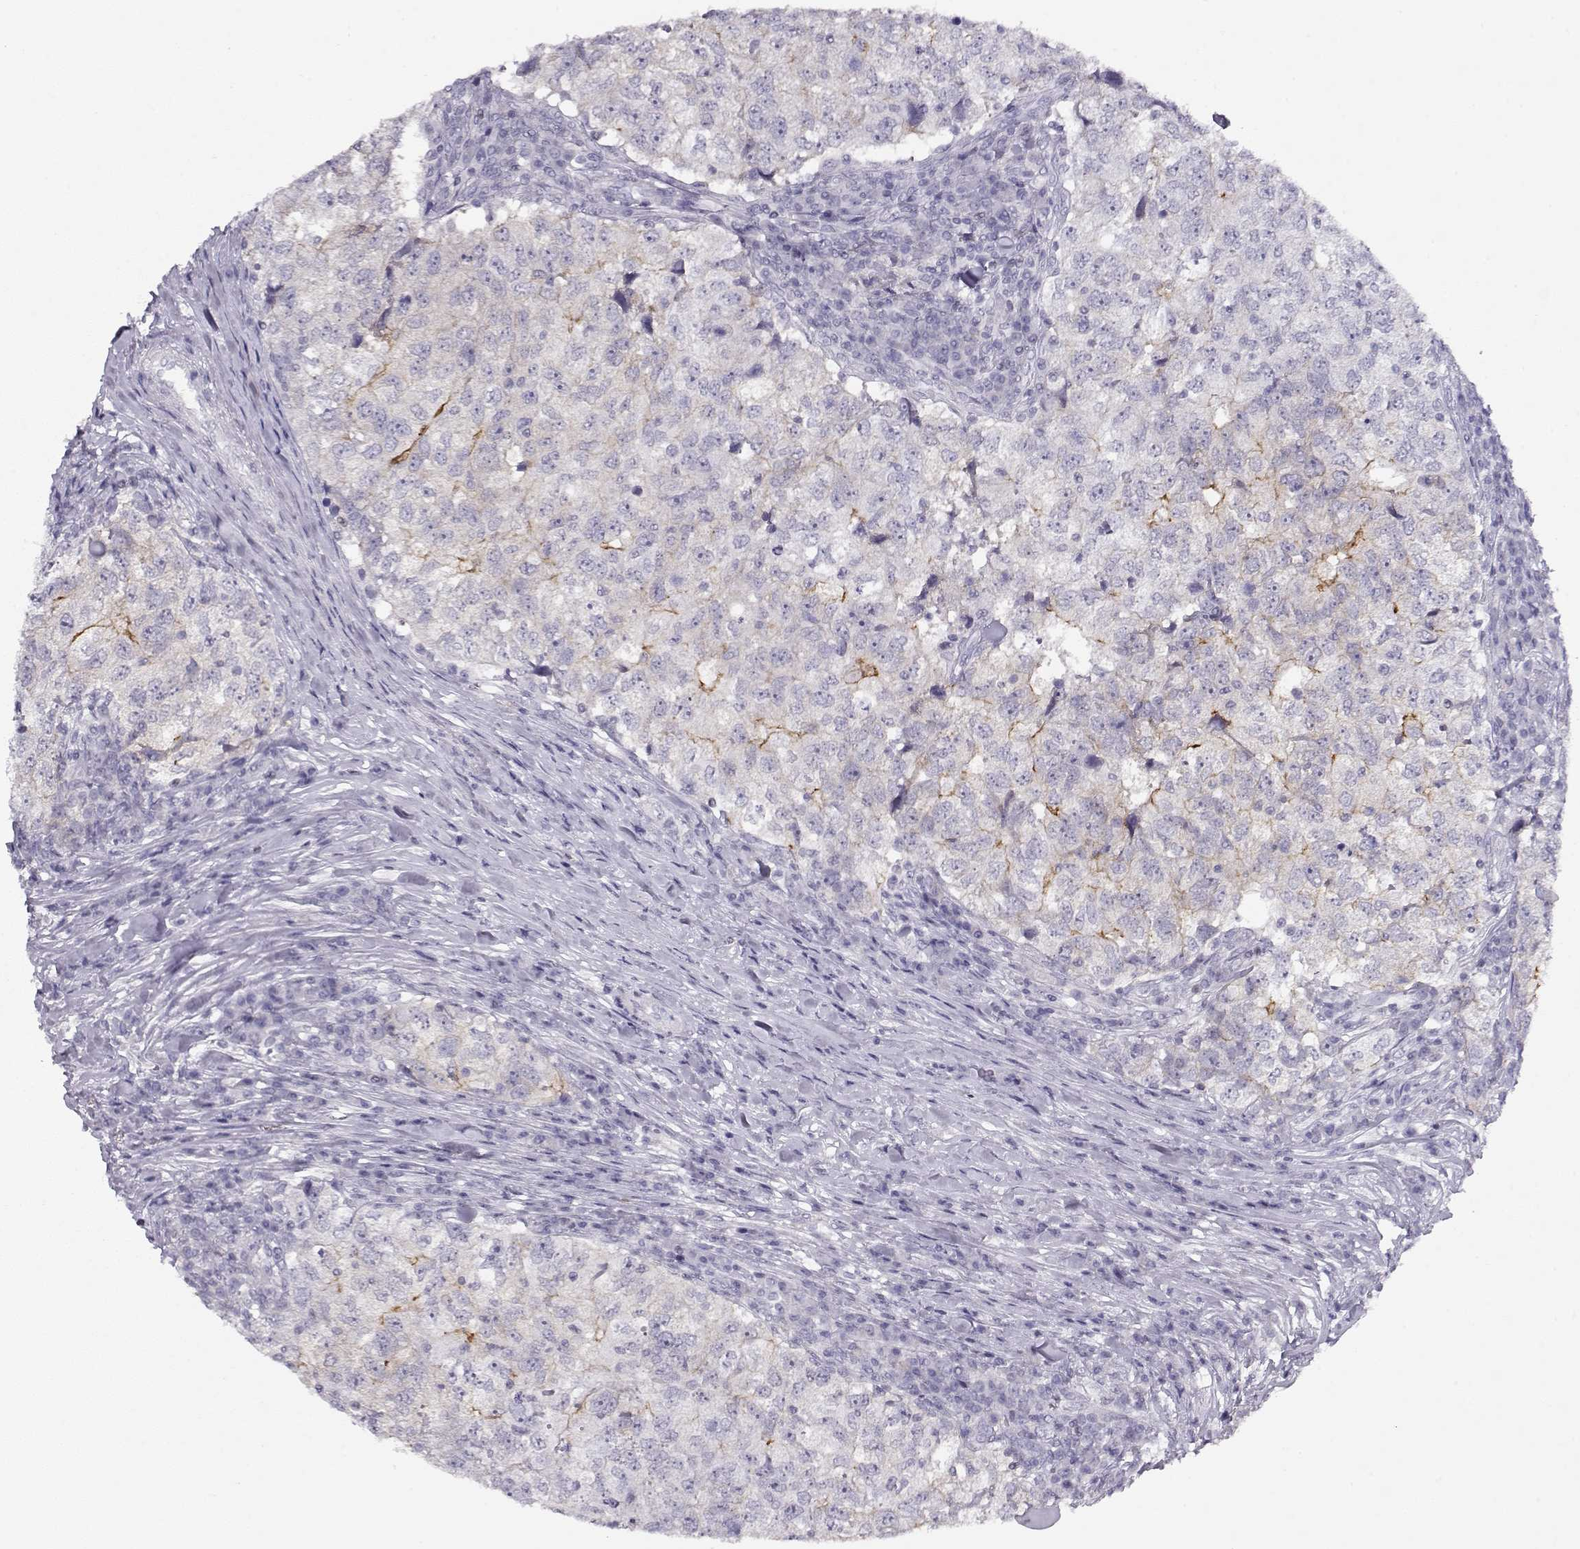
{"staining": {"intensity": "moderate", "quantity": "<25%", "location": "cytoplasmic/membranous"}, "tissue": "breast cancer", "cell_type": "Tumor cells", "image_type": "cancer", "snomed": [{"axis": "morphology", "description": "Duct carcinoma"}, {"axis": "topography", "description": "Breast"}], "caption": "A brown stain labels moderate cytoplasmic/membranous expression of a protein in human breast cancer (intraductal carcinoma) tumor cells.", "gene": "CRX", "patient": {"sex": "female", "age": 30}}